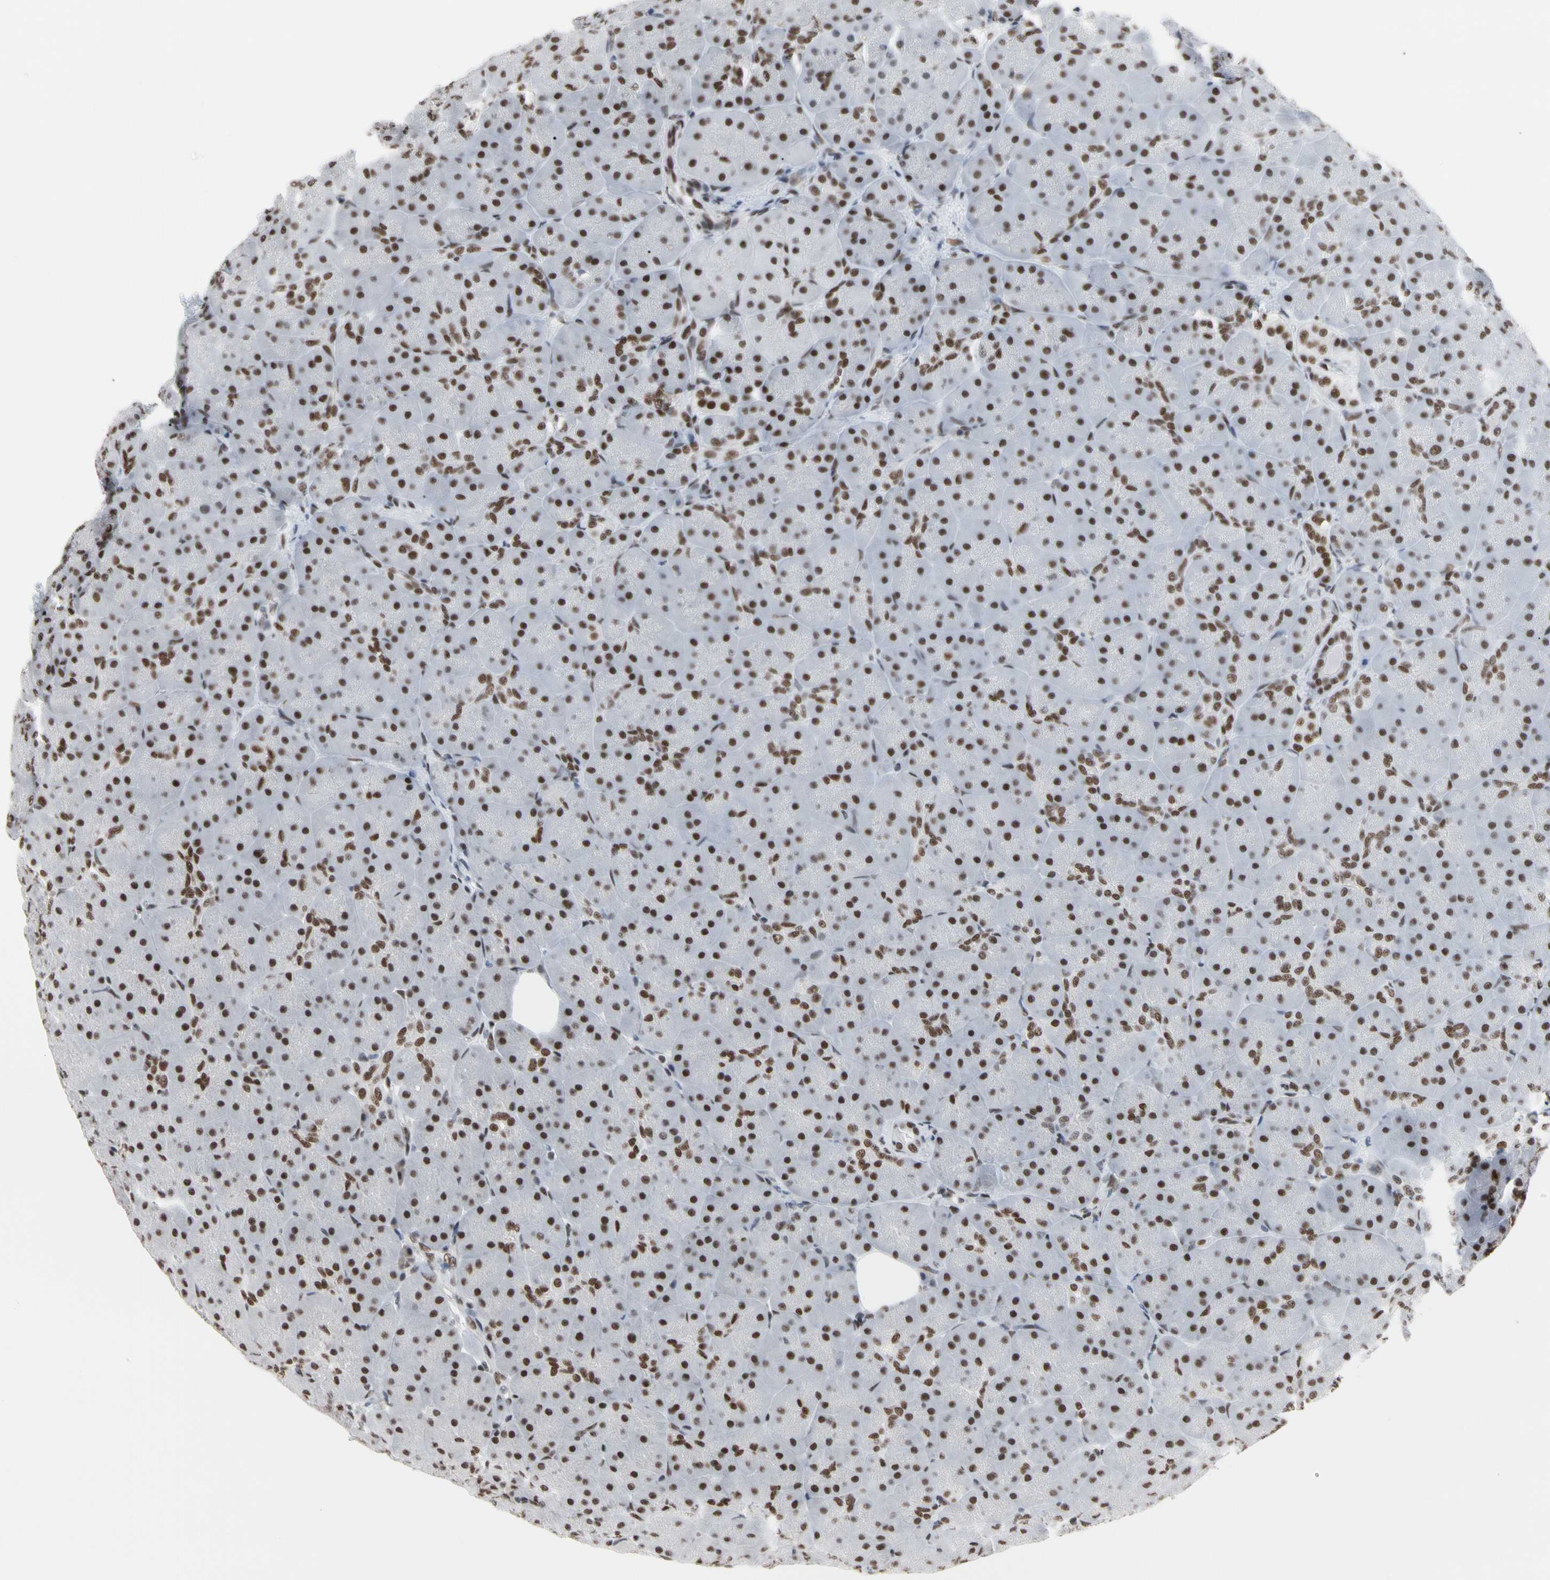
{"staining": {"intensity": "strong", "quantity": "25%-75%", "location": "nuclear"}, "tissue": "pancreas", "cell_type": "Exocrine glandular cells", "image_type": "normal", "snomed": [{"axis": "morphology", "description": "Normal tissue, NOS"}, {"axis": "topography", "description": "Pancreas"}], "caption": "A brown stain highlights strong nuclear expression of a protein in exocrine glandular cells of unremarkable pancreas.", "gene": "FAM98B", "patient": {"sex": "male", "age": 66}}